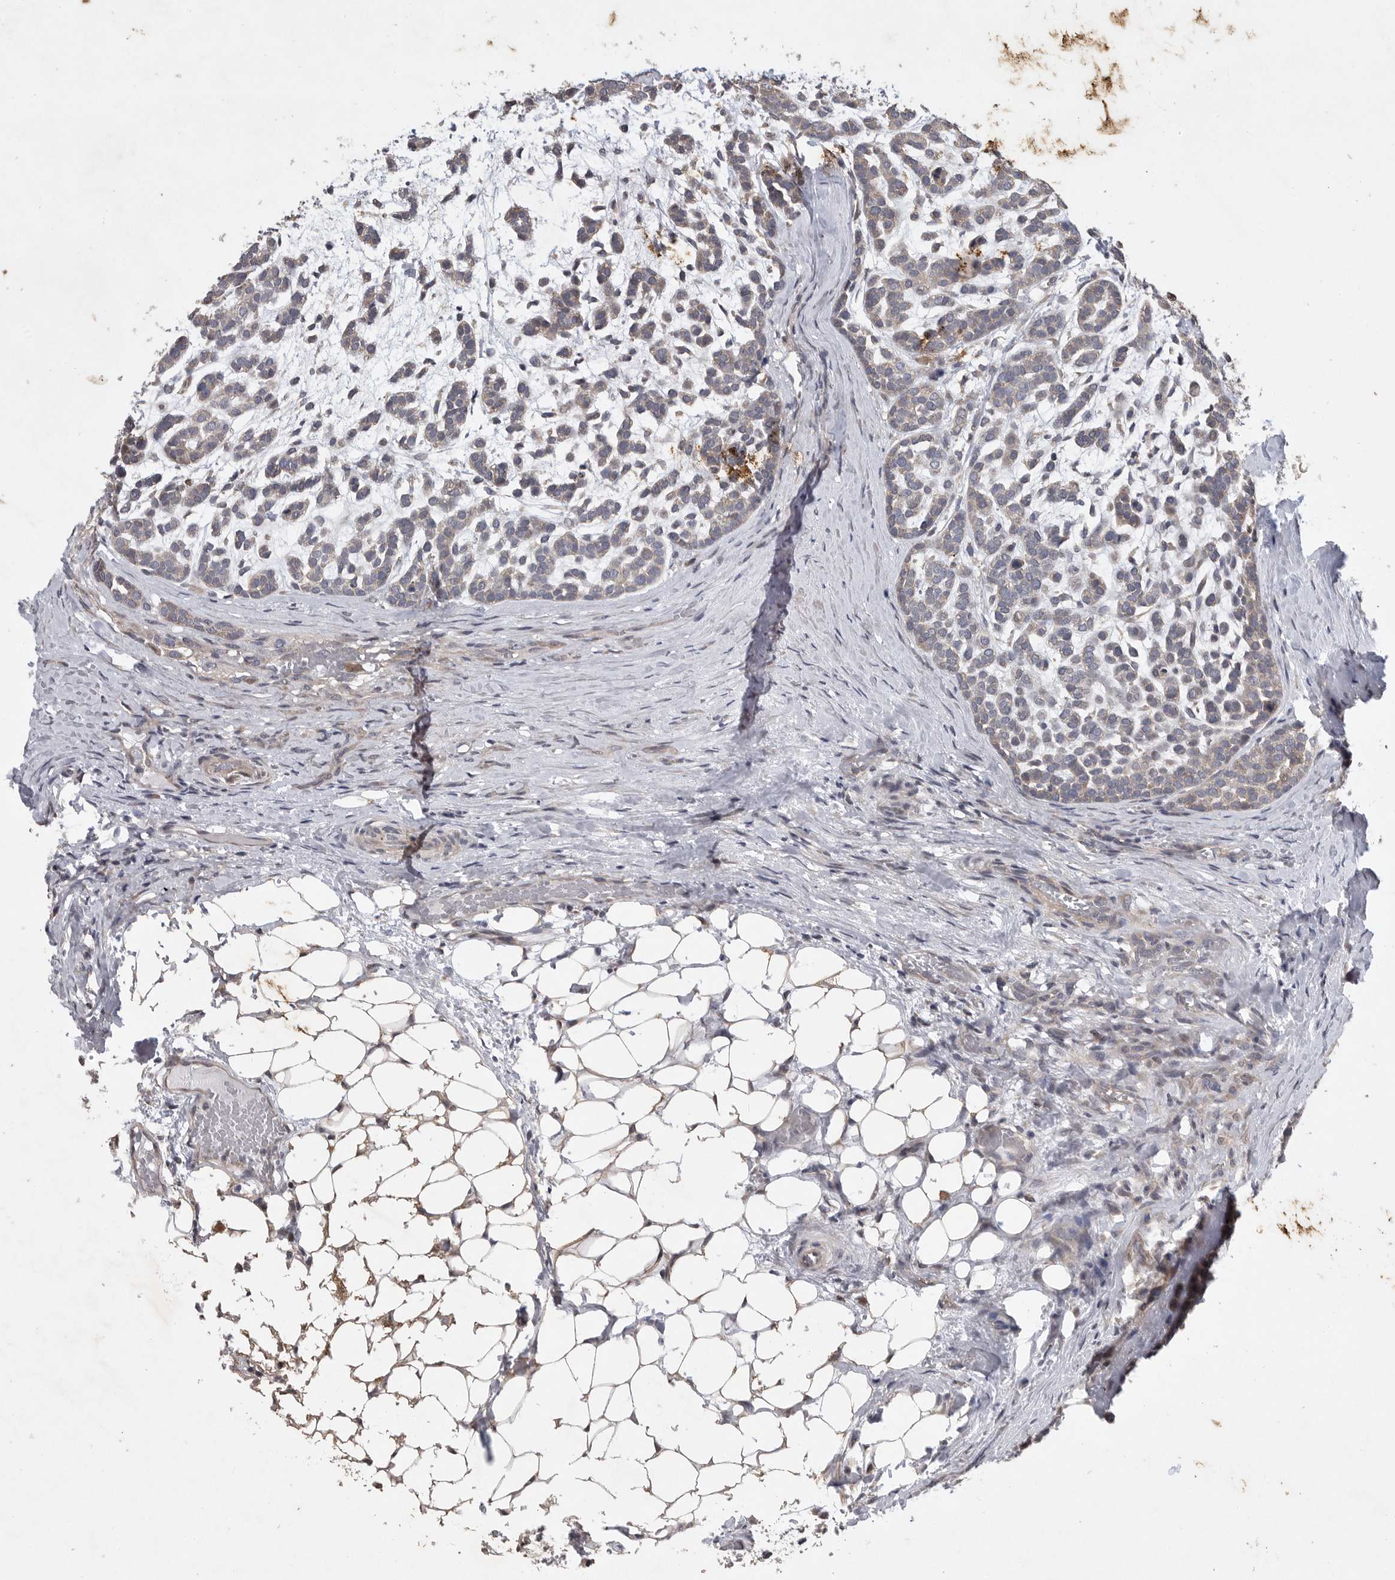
{"staining": {"intensity": "weak", "quantity": "25%-75%", "location": "cytoplasmic/membranous"}, "tissue": "head and neck cancer", "cell_type": "Tumor cells", "image_type": "cancer", "snomed": [{"axis": "morphology", "description": "Adenocarcinoma, NOS"}, {"axis": "morphology", "description": "Adenoma, NOS"}, {"axis": "topography", "description": "Head-Neck"}], "caption": "The micrograph shows a brown stain indicating the presence of a protein in the cytoplasmic/membranous of tumor cells in head and neck adenocarcinoma.", "gene": "EDEM3", "patient": {"sex": "female", "age": 55}}